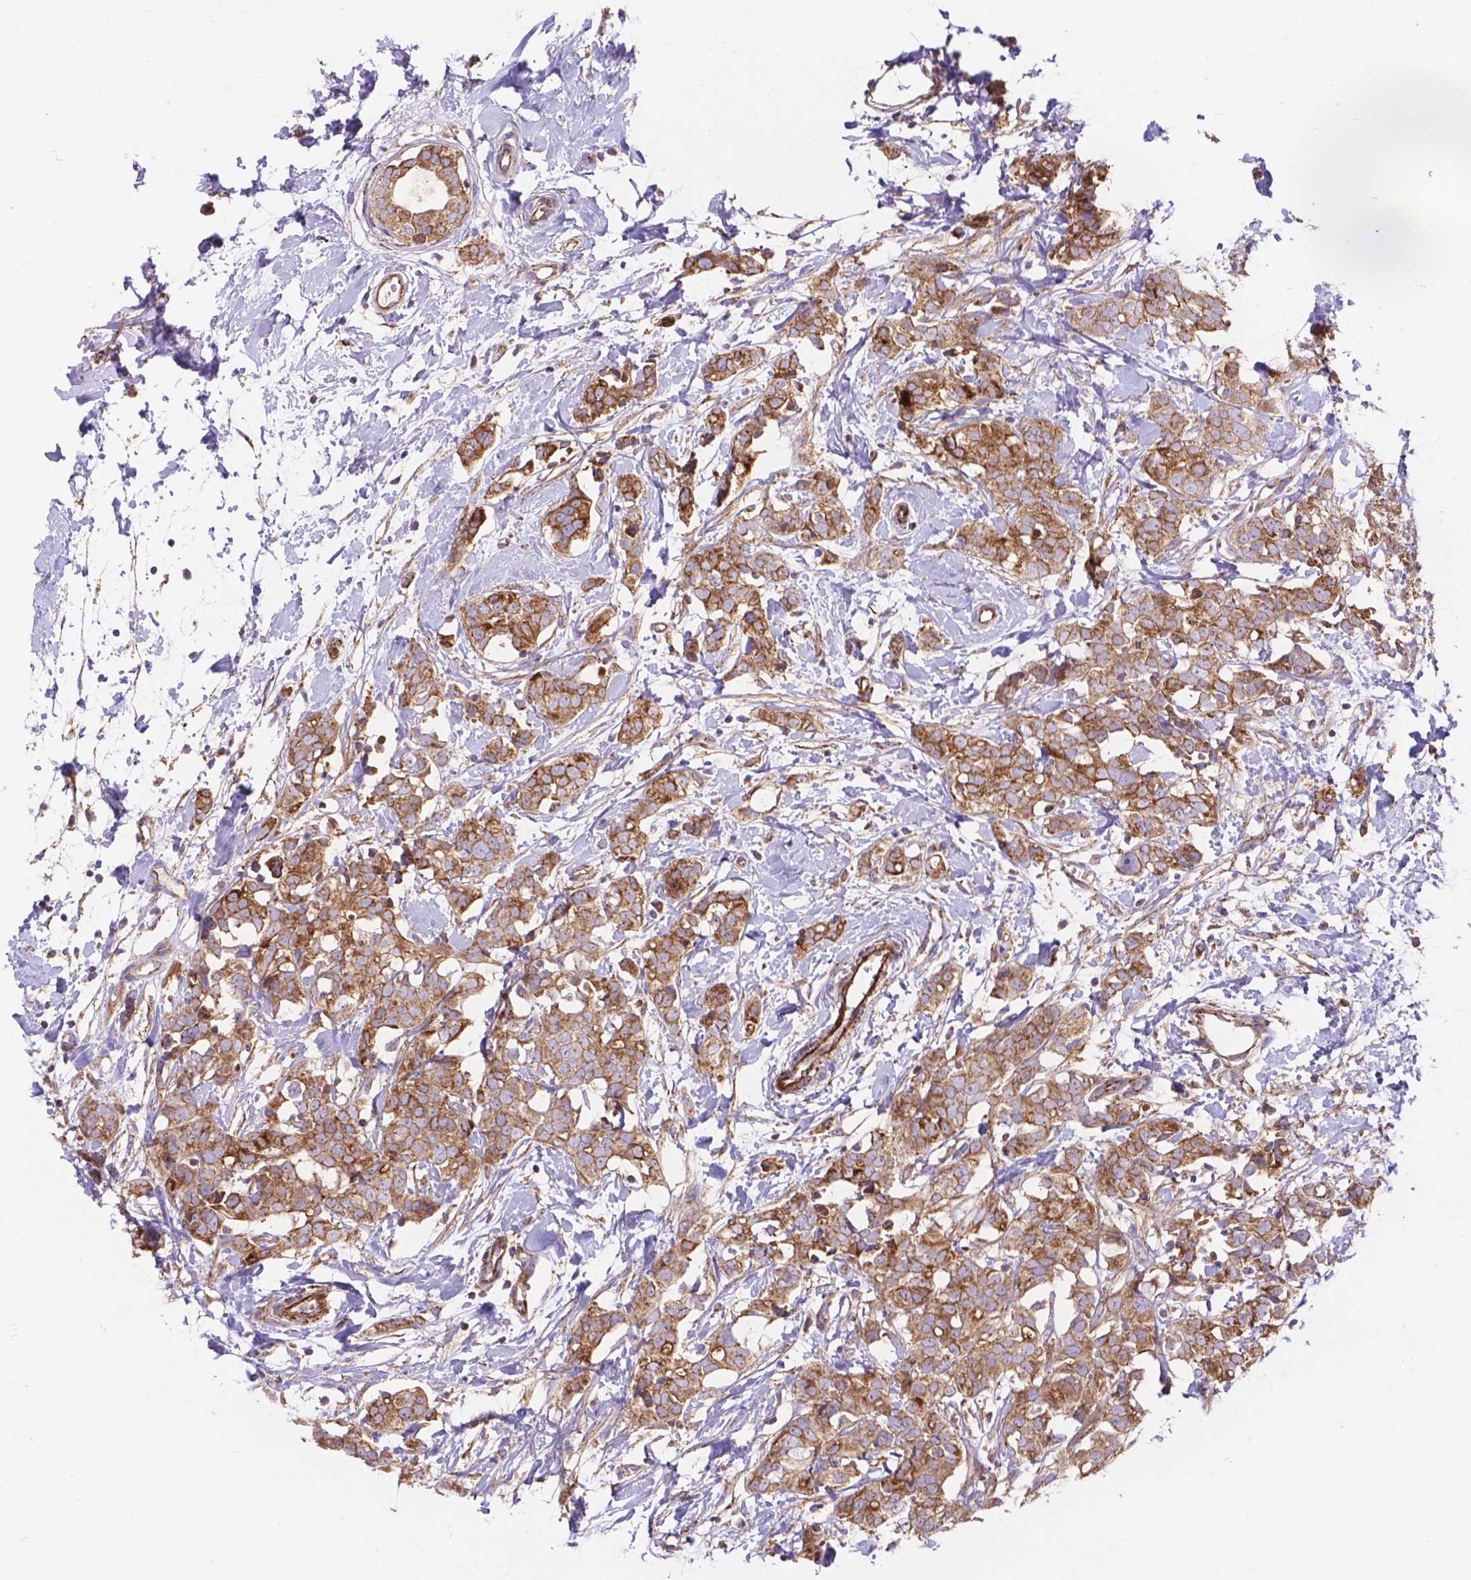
{"staining": {"intensity": "moderate", "quantity": ">75%", "location": "cytoplasmic/membranous"}, "tissue": "breast cancer", "cell_type": "Tumor cells", "image_type": "cancer", "snomed": [{"axis": "morphology", "description": "Duct carcinoma"}, {"axis": "topography", "description": "Breast"}], "caption": "Human breast intraductal carcinoma stained with a brown dye shows moderate cytoplasmic/membranous positive staining in approximately >75% of tumor cells.", "gene": "AK3", "patient": {"sex": "female", "age": 40}}